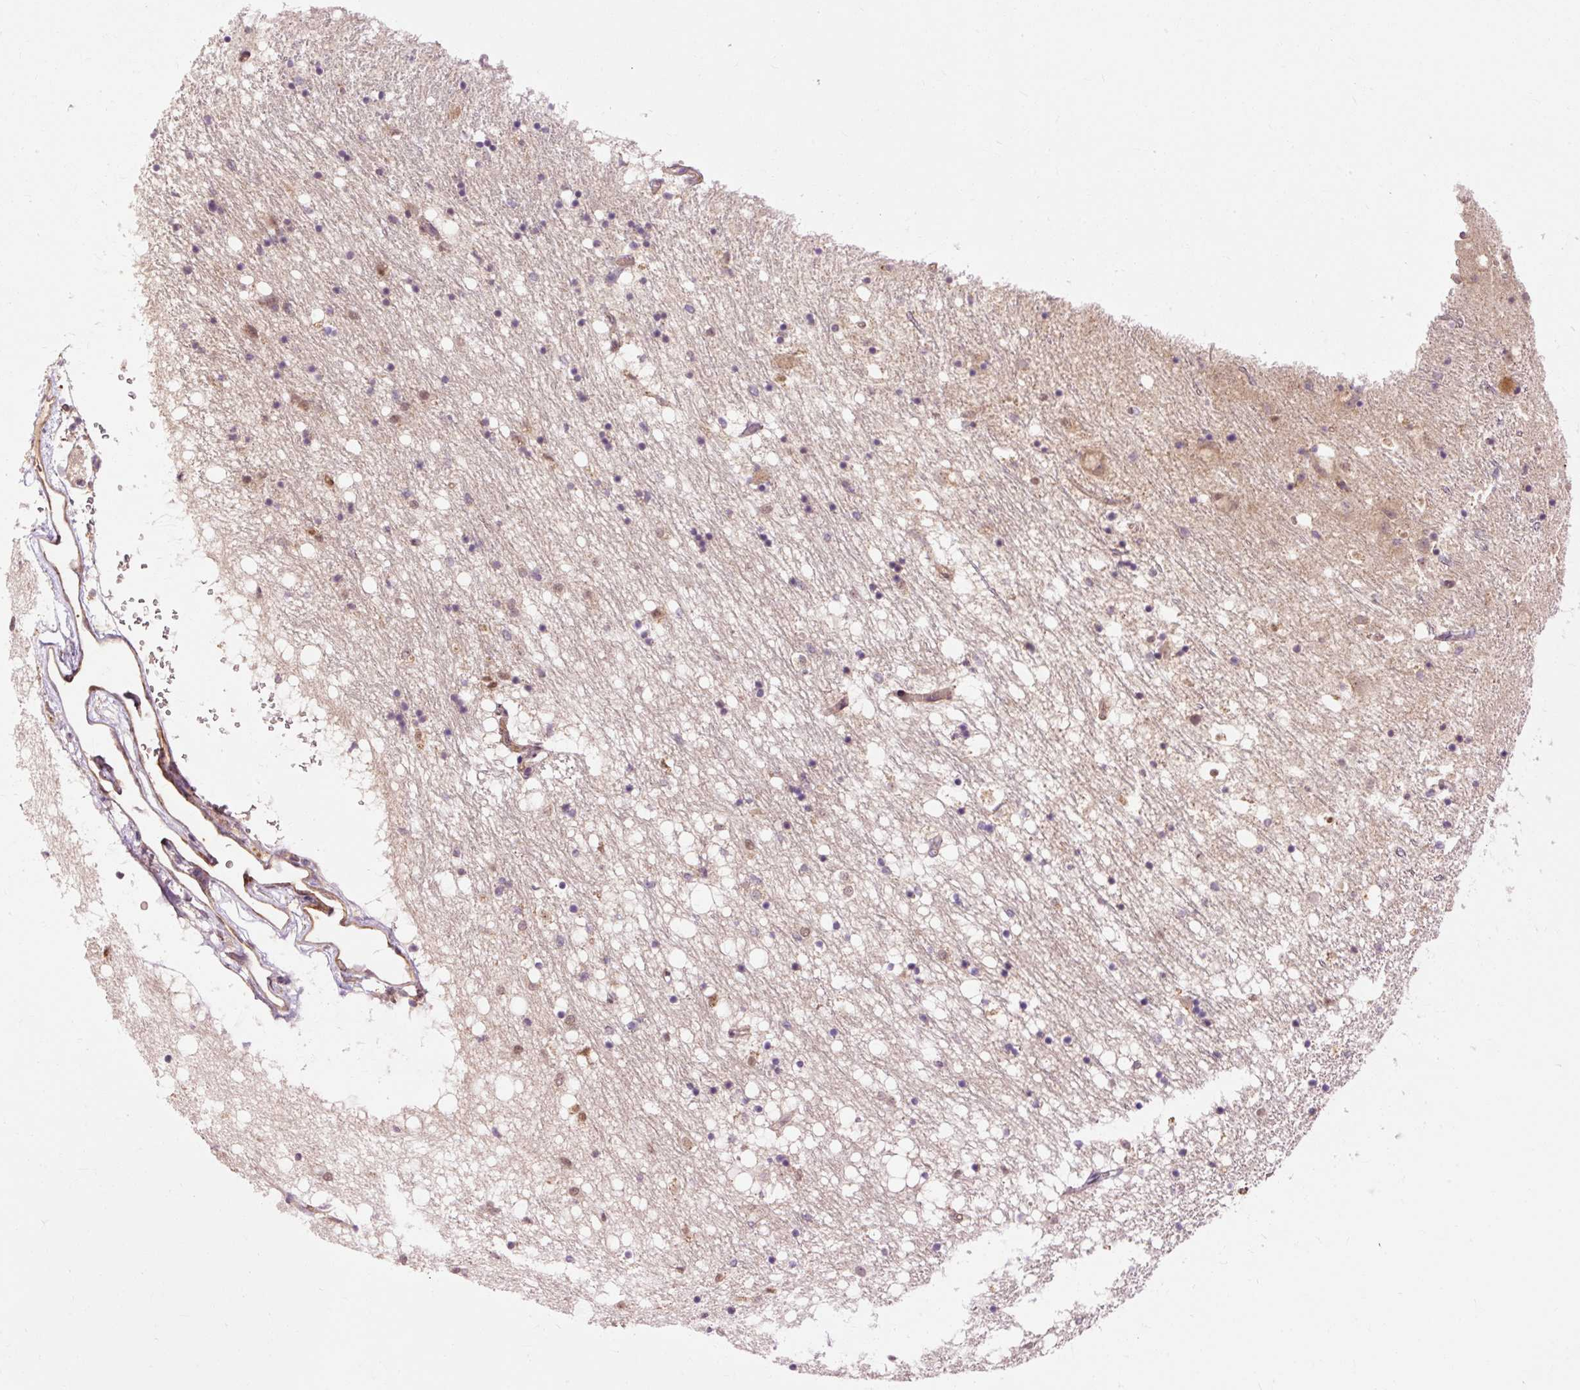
{"staining": {"intensity": "weak", "quantity": "<25%", "location": "cytoplasmic/membranous"}, "tissue": "caudate", "cell_type": "Glial cells", "image_type": "normal", "snomed": [{"axis": "morphology", "description": "Normal tissue, NOS"}, {"axis": "topography", "description": "Lateral ventricle wall"}], "caption": "Immunohistochemistry (IHC) histopathology image of normal caudate: human caudate stained with DAB exhibits no significant protein expression in glial cells.", "gene": "RIPOR3", "patient": {"sex": "male", "age": 58}}